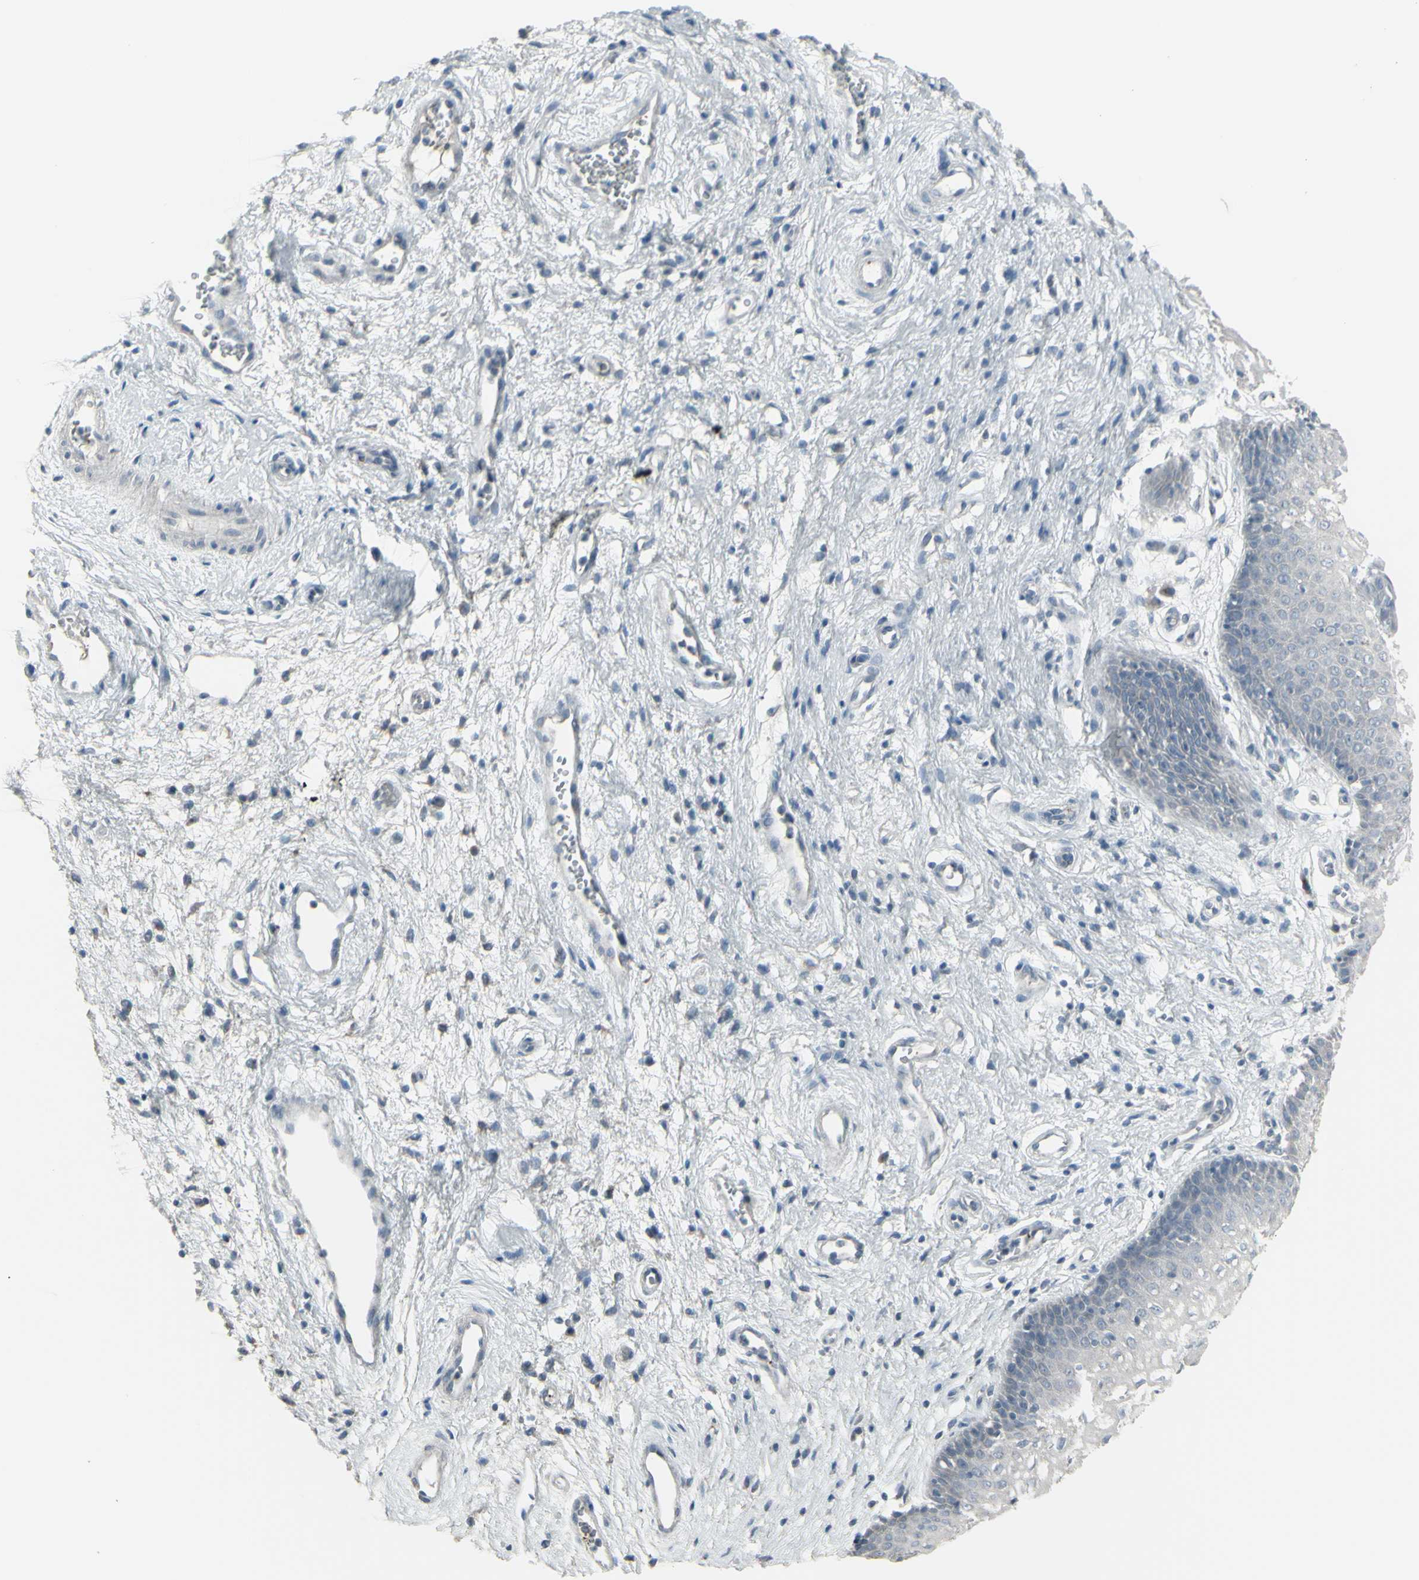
{"staining": {"intensity": "negative", "quantity": "none", "location": "none"}, "tissue": "vagina", "cell_type": "Squamous epithelial cells", "image_type": "normal", "snomed": [{"axis": "morphology", "description": "Normal tissue, NOS"}, {"axis": "topography", "description": "Vagina"}], "caption": "Immunohistochemistry of normal vagina demonstrates no staining in squamous epithelial cells.", "gene": "CD79B", "patient": {"sex": "female", "age": 34}}